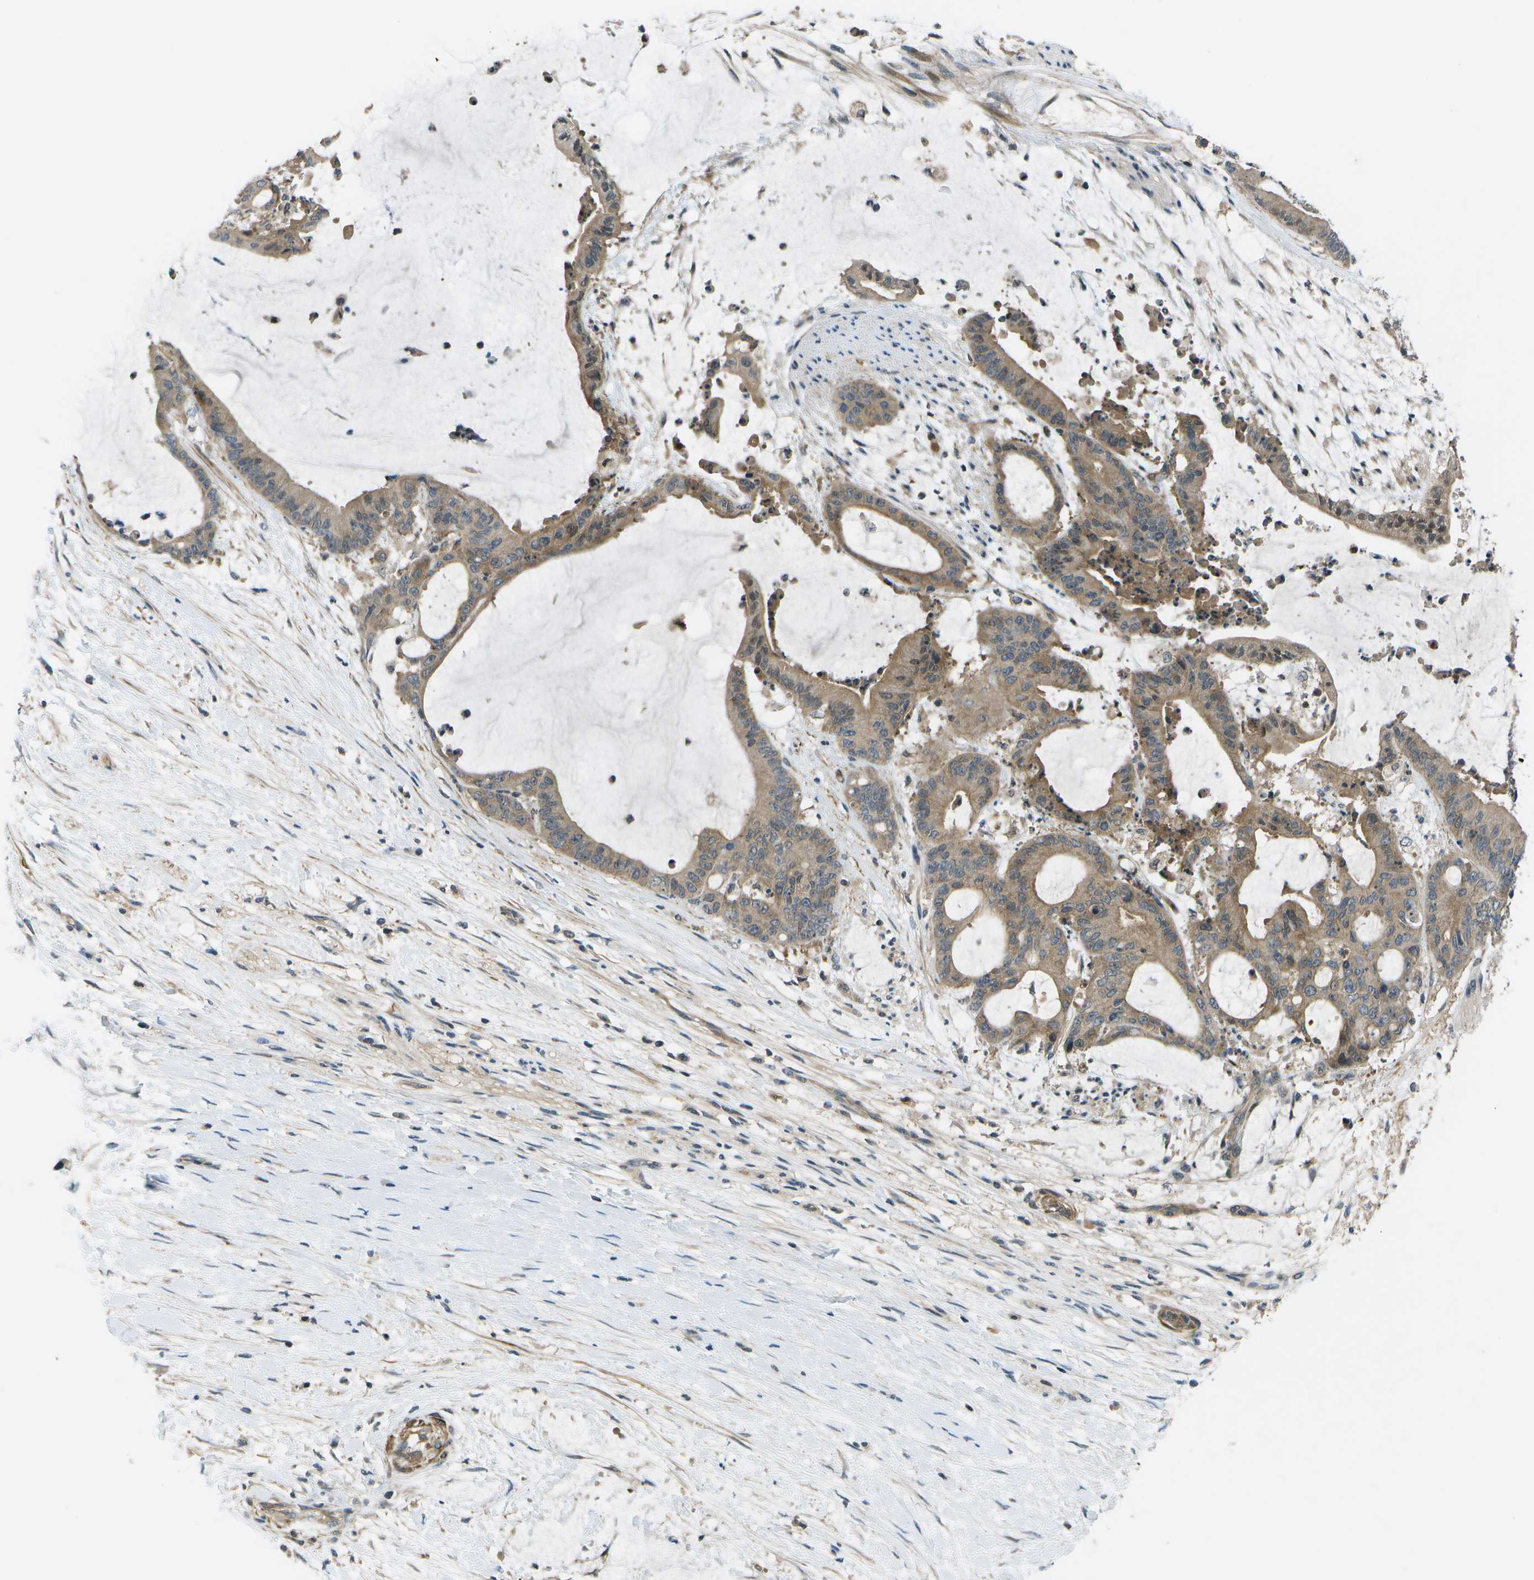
{"staining": {"intensity": "moderate", "quantity": ">75%", "location": "cytoplasmic/membranous"}, "tissue": "liver cancer", "cell_type": "Tumor cells", "image_type": "cancer", "snomed": [{"axis": "morphology", "description": "Cholangiocarcinoma"}, {"axis": "topography", "description": "Liver"}], "caption": "The micrograph shows immunohistochemical staining of liver cancer. There is moderate cytoplasmic/membranous expression is appreciated in approximately >75% of tumor cells. The protein of interest is stained brown, and the nuclei are stained in blue (DAB IHC with brightfield microscopy, high magnification).", "gene": "ENPP5", "patient": {"sex": "female", "age": 73}}